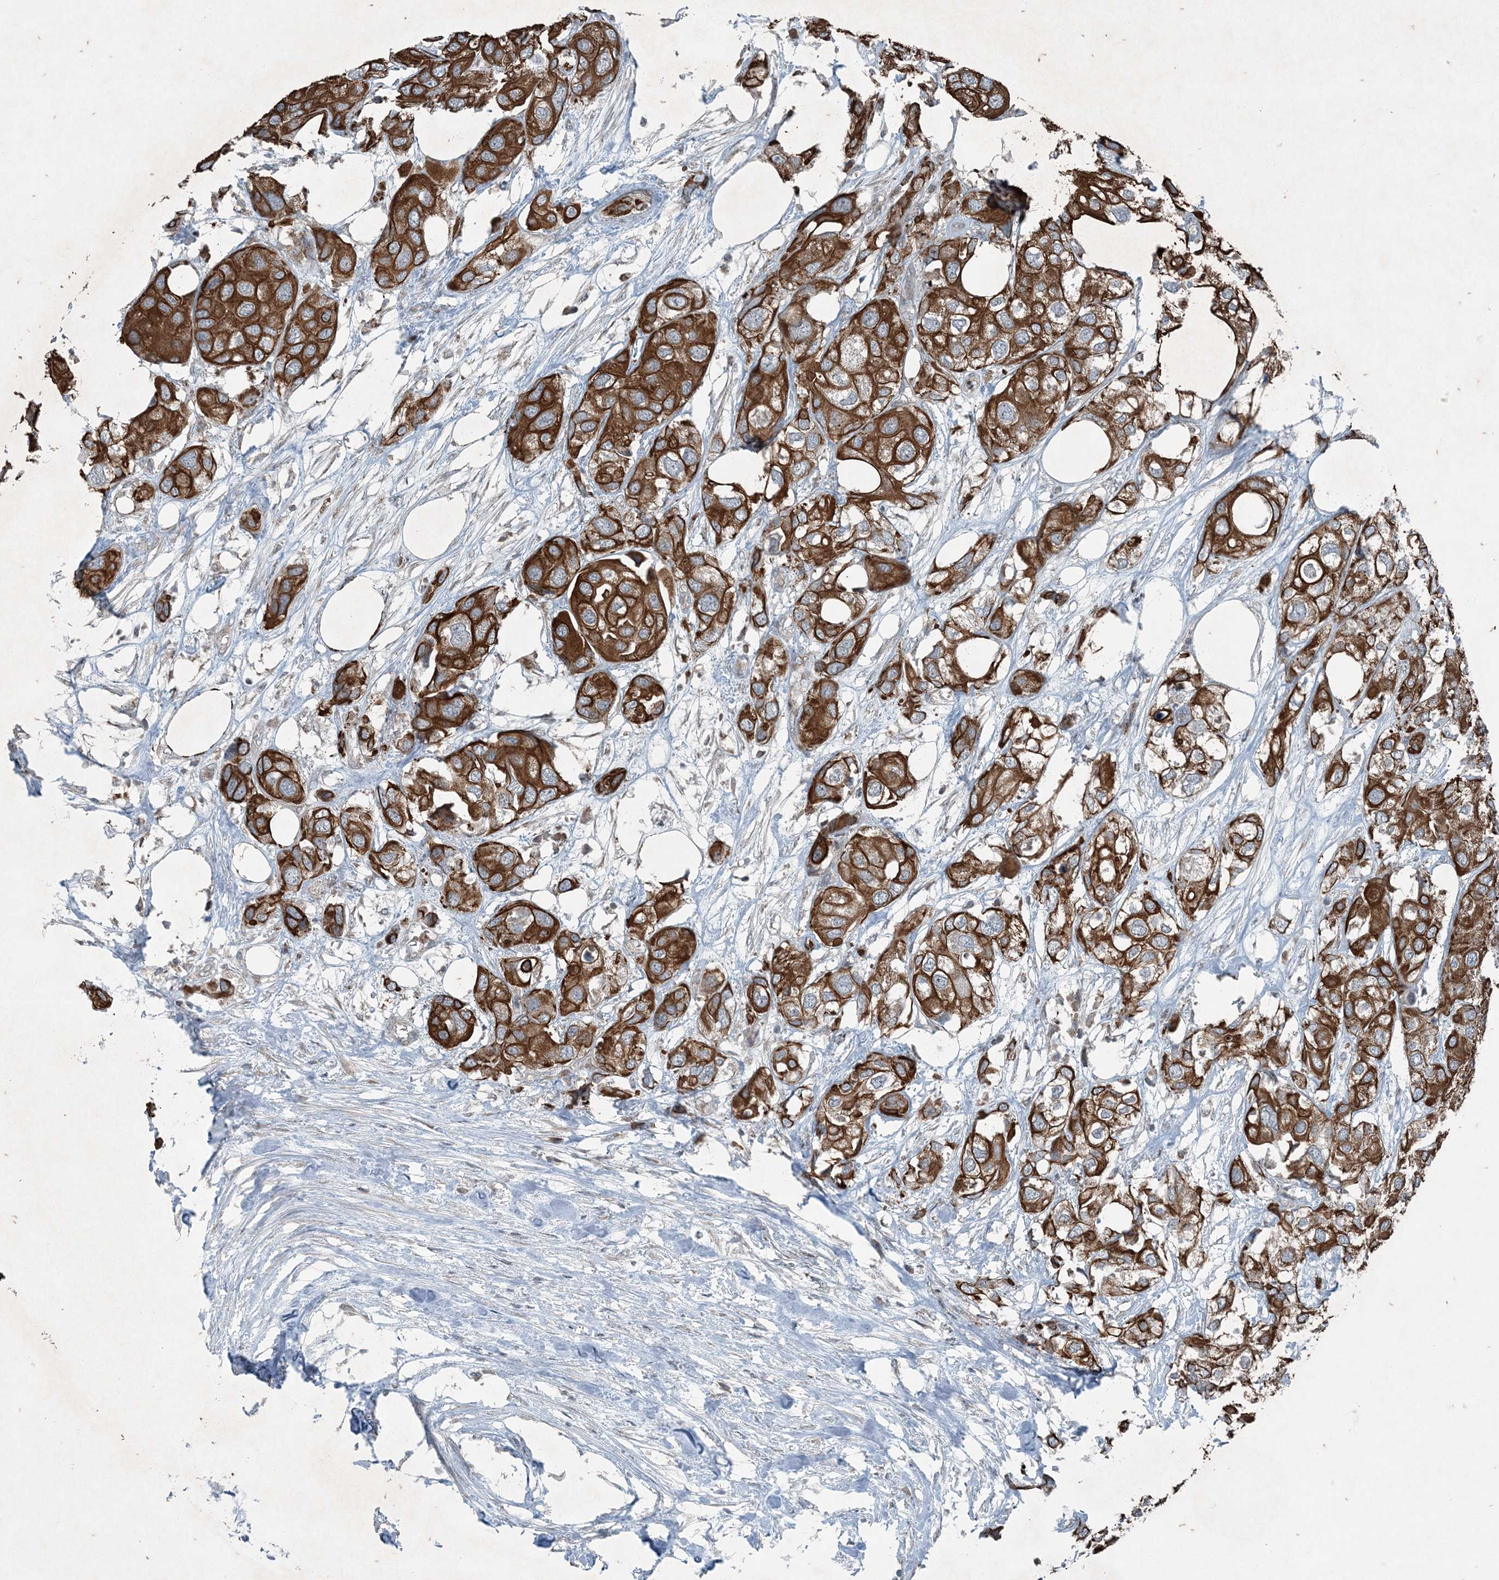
{"staining": {"intensity": "strong", "quantity": ">75%", "location": "cytoplasmic/membranous"}, "tissue": "urothelial cancer", "cell_type": "Tumor cells", "image_type": "cancer", "snomed": [{"axis": "morphology", "description": "Urothelial carcinoma, High grade"}, {"axis": "topography", "description": "Urinary bladder"}], "caption": "A high amount of strong cytoplasmic/membranous positivity is appreciated in approximately >75% of tumor cells in urothelial cancer tissue.", "gene": "PC", "patient": {"sex": "male", "age": 64}}